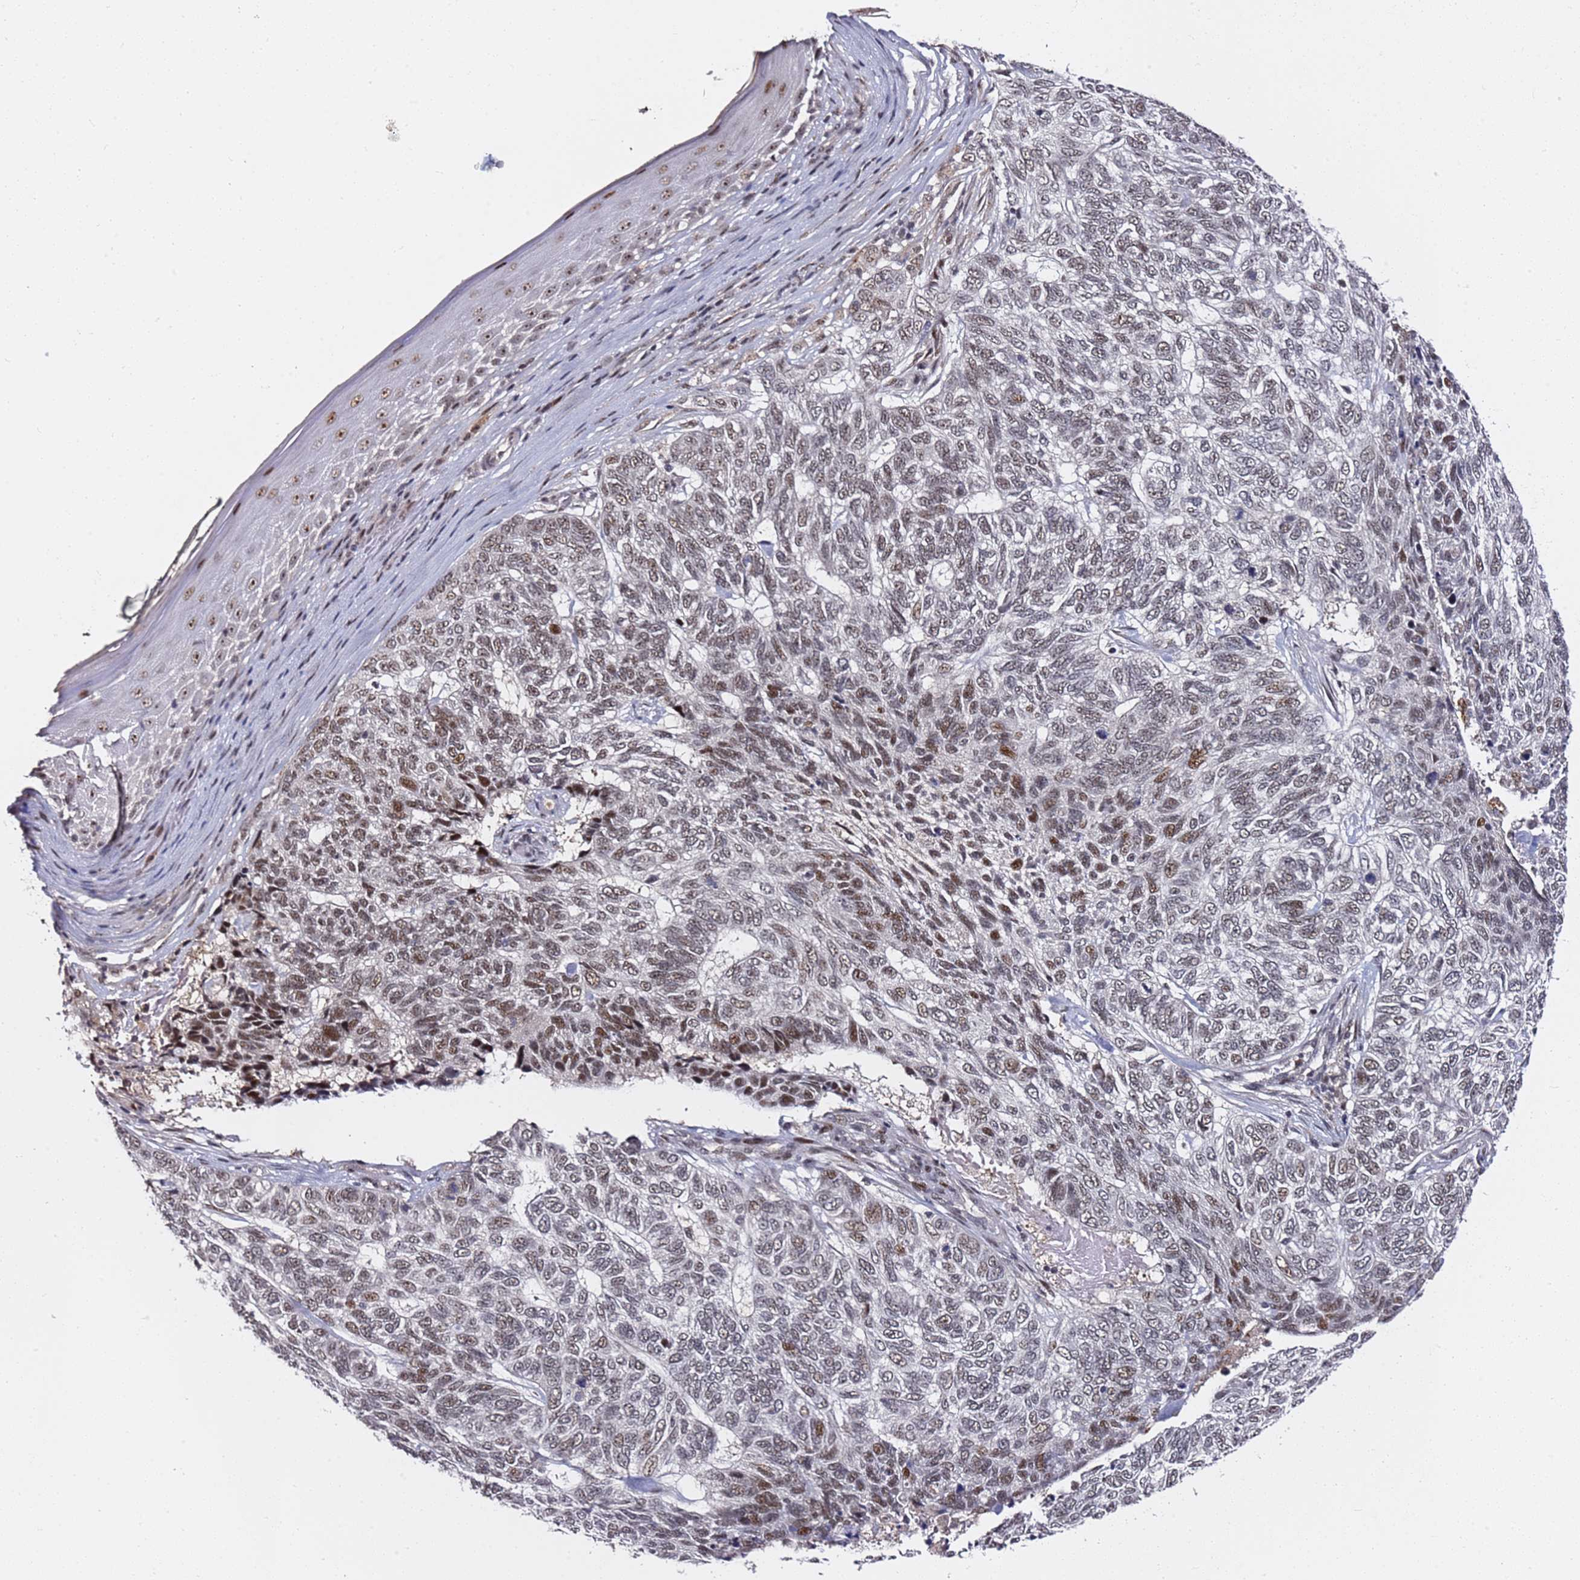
{"staining": {"intensity": "moderate", "quantity": "25%-75%", "location": "nuclear"}, "tissue": "skin cancer", "cell_type": "Tumor cells", "image_type": "cancer", "snomed": [{"axis": "morphology", "description": "Basal cell carcinoma"}, {"axis": "topography", "description": "Skin"}], "caption": "The micrograph shows a brown stain indicating the presence of a protein in the nuclear of tumor cells in skin basal cell carcinoma.", "gene": "FCF1", "patient": {"sex": "female", "age": 65}}